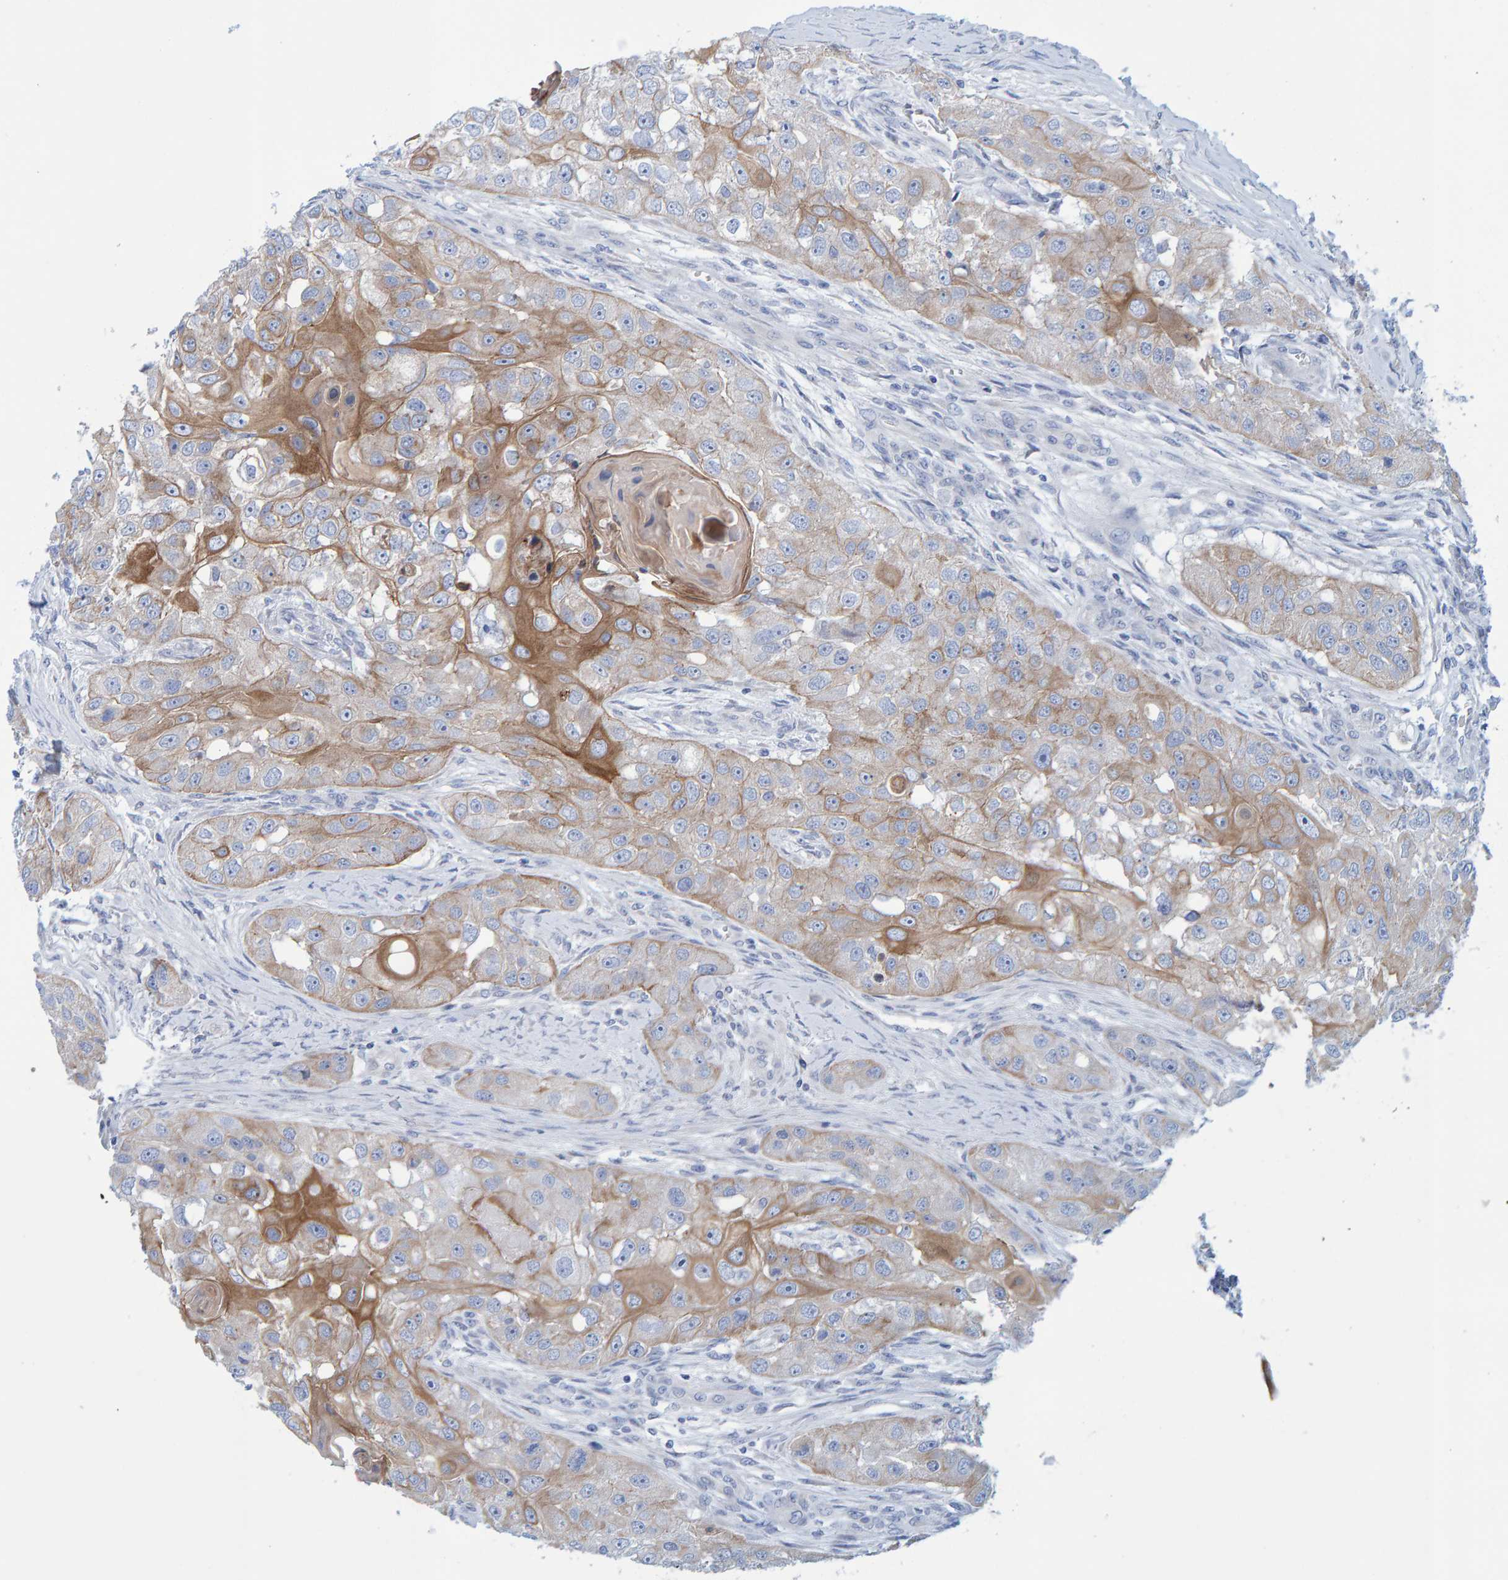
{"staining": {"intensity": "moderate", "quantity": "25%-75%", "location": "cytoplasmic/membranous"}, "tissue": "head and neck cancer", "cell_type": "Tumor cells", "image_type": "cancer", "snomed": [{"axis": "morphology", "description": "Normal tissue, NOS"}, {"axis": "morphology", "description": "Squamous cell carcinoma, NOS"}, {"axis": "topography", "description": "Skeletal muscle"}, {"axis": "topography", "description": "Head-Neck"}], "caption": "Head and neck squamous cell carcinoma stained with IHC shows moderate cytoplasmic/membranous staining in about 25%-75% of tumor cells. The staining was performed using DAB (3,3'-diaminobenzidine), with brown indicating positive protein expression. Nuclei are stained blue with hematoxylin.", "gene": "JAKMIP3", "patient": {"sex": "male", "age": 51}}